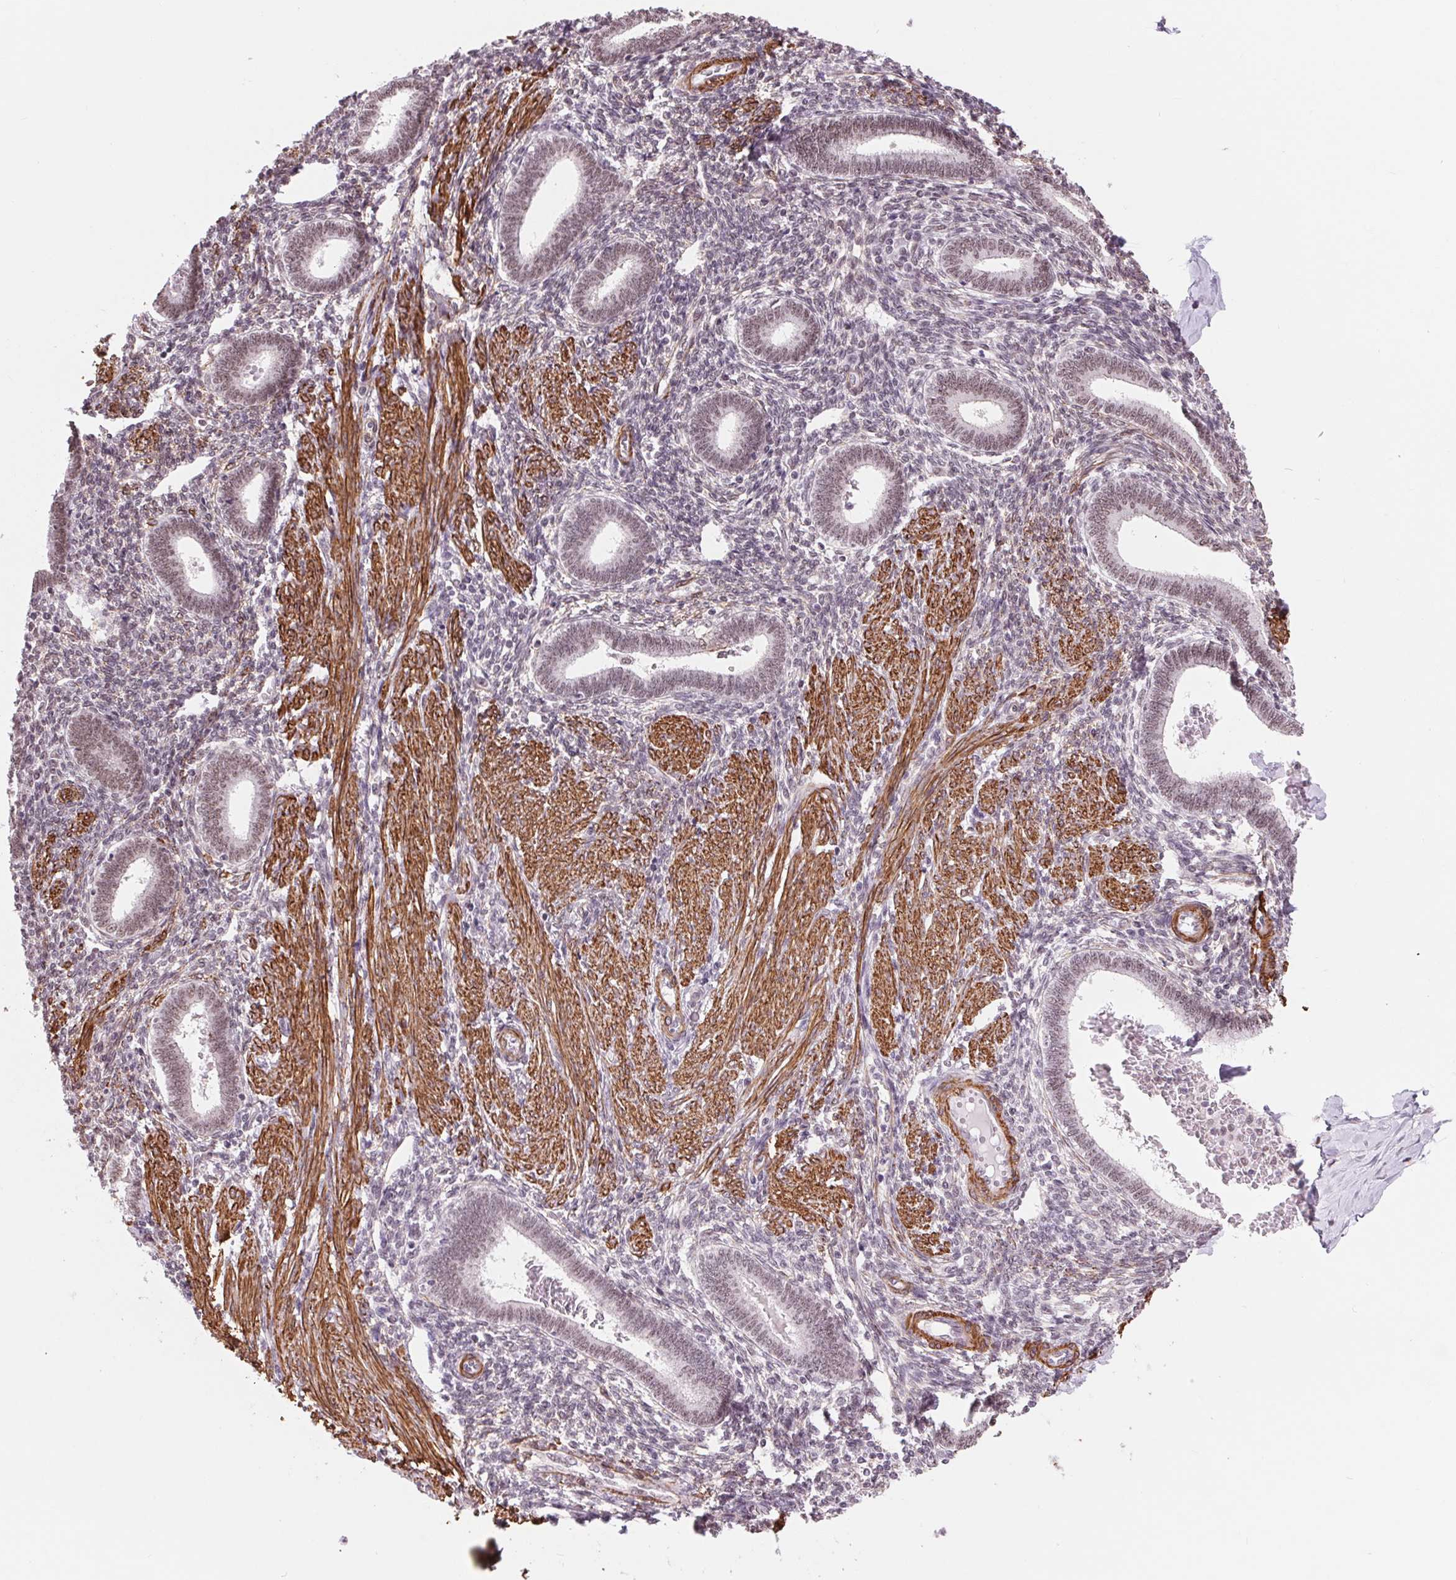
{"staining": {"intensity": "weak", "quantity": "<25%", "location": "nuclear"}, "tissue": "endometrium", "cell_type": "Cells in endometrial stroma", "image_type": "normal", "snomed": [{"axis": "morphology", "description": "Normal tissue, NOS"}, {"axis": "topography", "description": "Endometrium"}], "caption": "IHC micrograph of benign endometrium: human endometrium stained with DAB displays no significant protein staining in cells in endometrial stroma. (Stains: DAB (3,3'-diaminobenzidine) immunohistochemistry (IHC) with hematoxylin counter stain, Microscopy: brightfield microscopy at high magnification).", "gene": "BCAT1", "patient": {"sex": "female", "age": 42}}